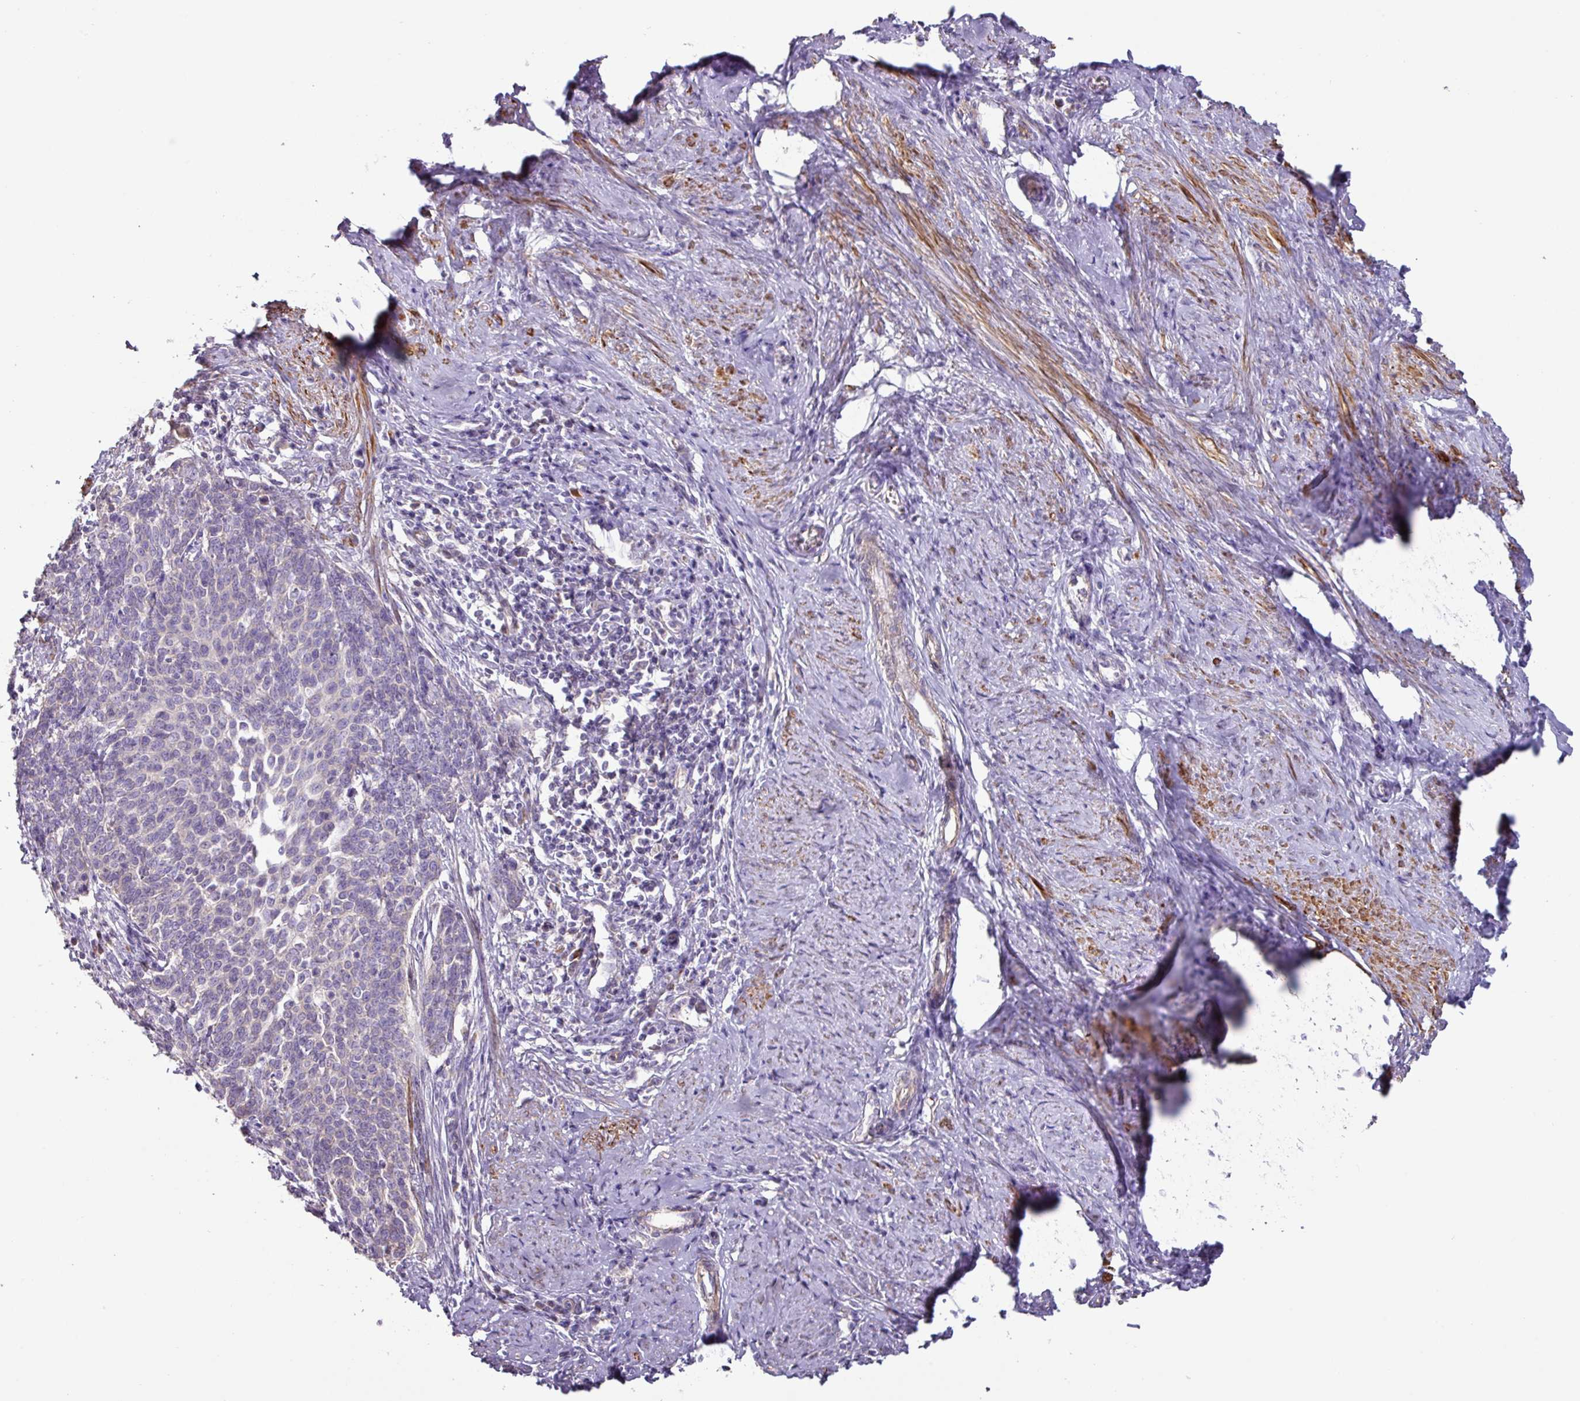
{"staining": {"intensity": "negative", "quantity": "none", "location": "none"}, "tissue": "cervical cancer", "cell_type": "Tumor cells", "image_type": "cancer", "snomed": [{"axis": "morphology", "description": "Squamous cell carcinoma, NOS"}, {"axis": "topography", "description": "Cervix"}], "caption": "Immunohistochemical staining of human cervical cancer shows no significant staining in tumor cells.", "gene": "MRRF", "patient": {"sex": "female", "age": 39}}